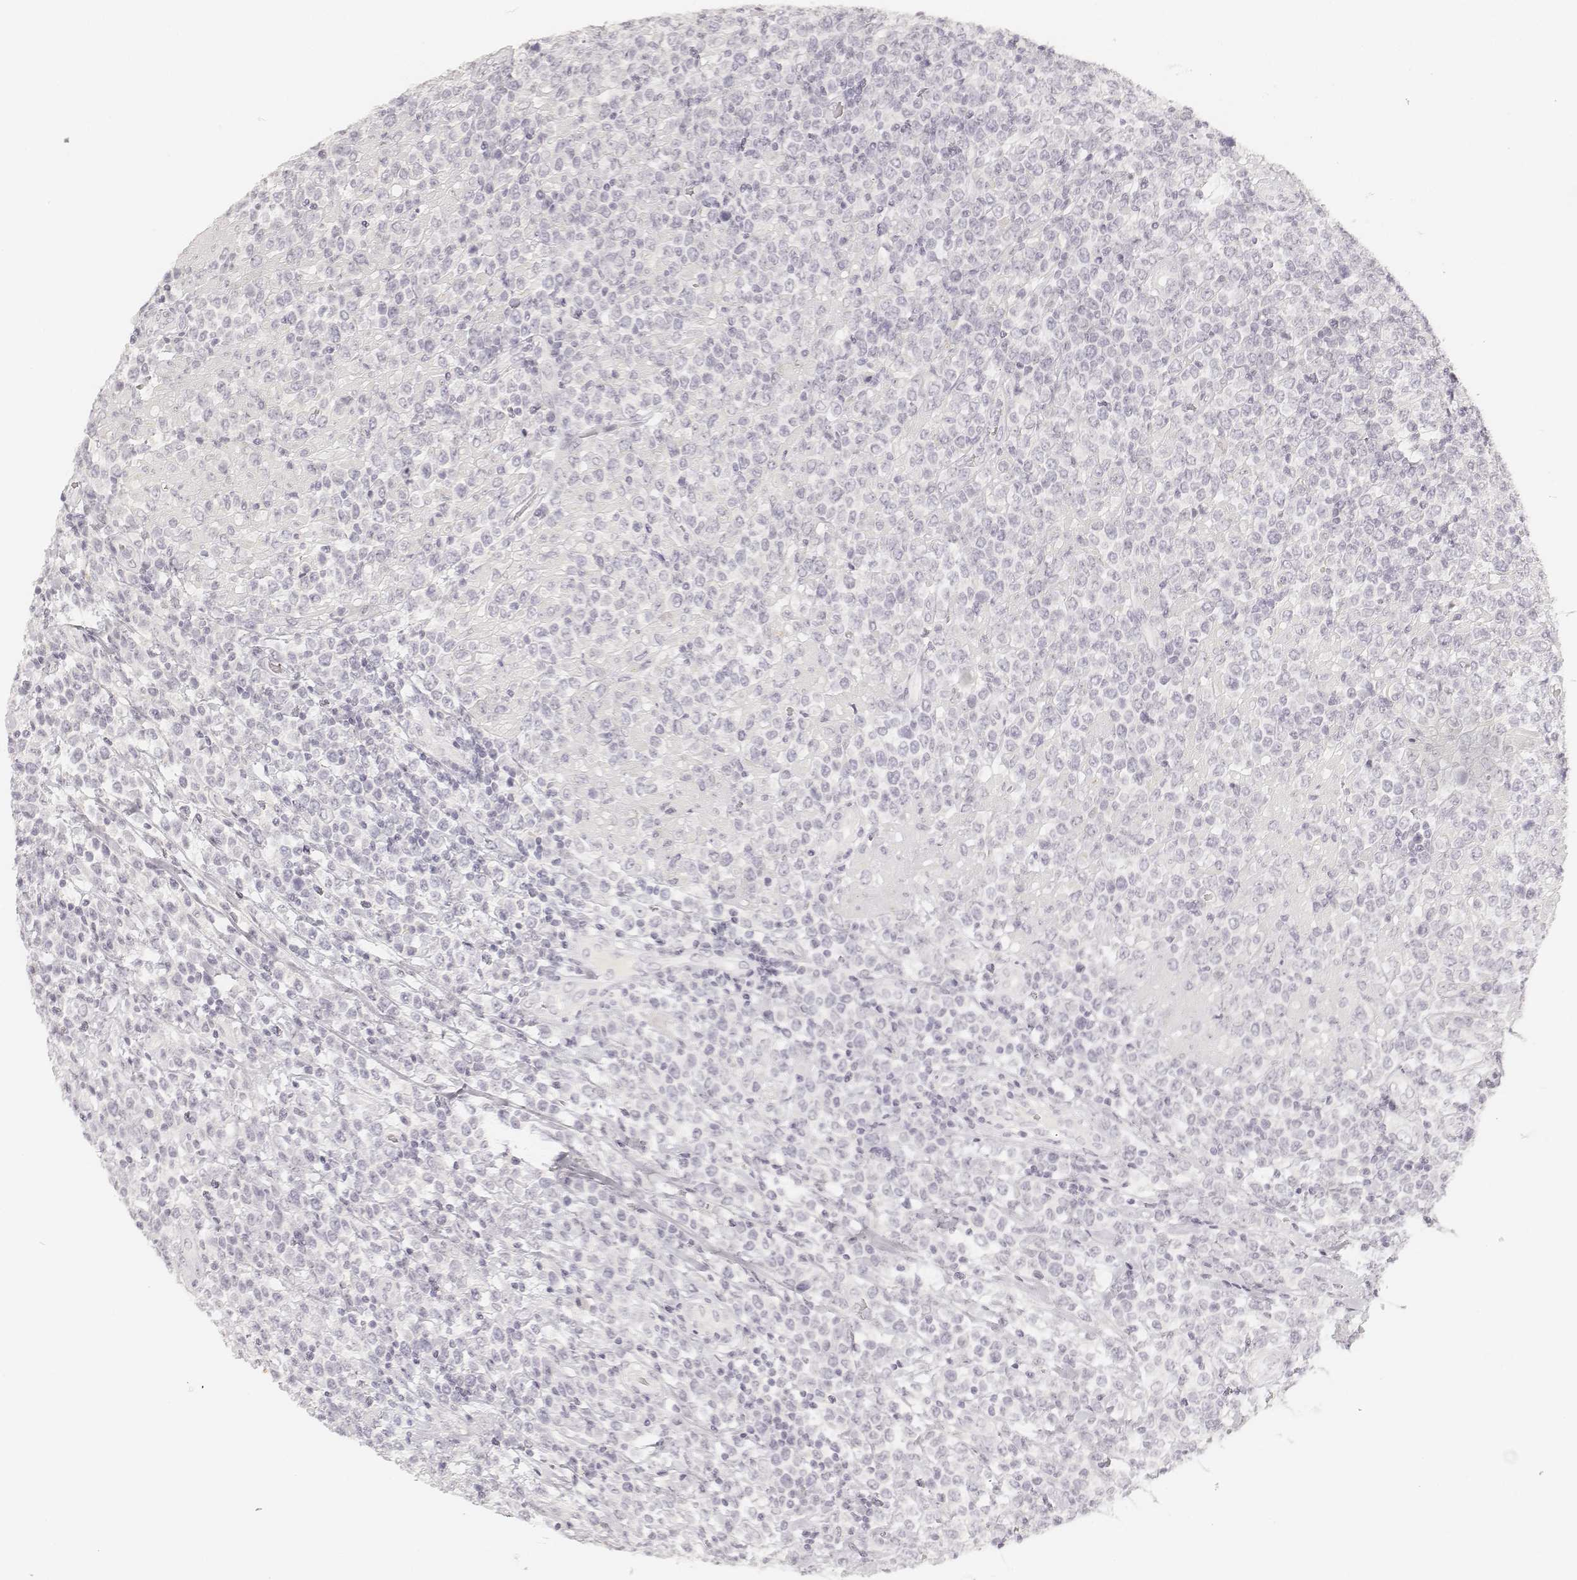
{"staining": {"intensity": "negative", "quantity": "none", "location": "none"}, "tissue": "lymphoma", "cell_type": "Tumor cells", "image_type": "cancer", "snomed": [{"axis": "morphology", "description": "Malignant lymphoma, non-Hodgkin's type, High grade"}, {"axis": "topography", "description": "Soft tissue"}], "caption": "This histopathology image is of malignant lymphoma, non-Hodgkin's type (high-grade) stained with IHC to label a protein in brown with the nuclei are counter-stained blue. There is no staining in tumor cells. Nuclei are stained in blue.", "gene": "DSG4", "patient": {"sex": "female", "age": 56}}